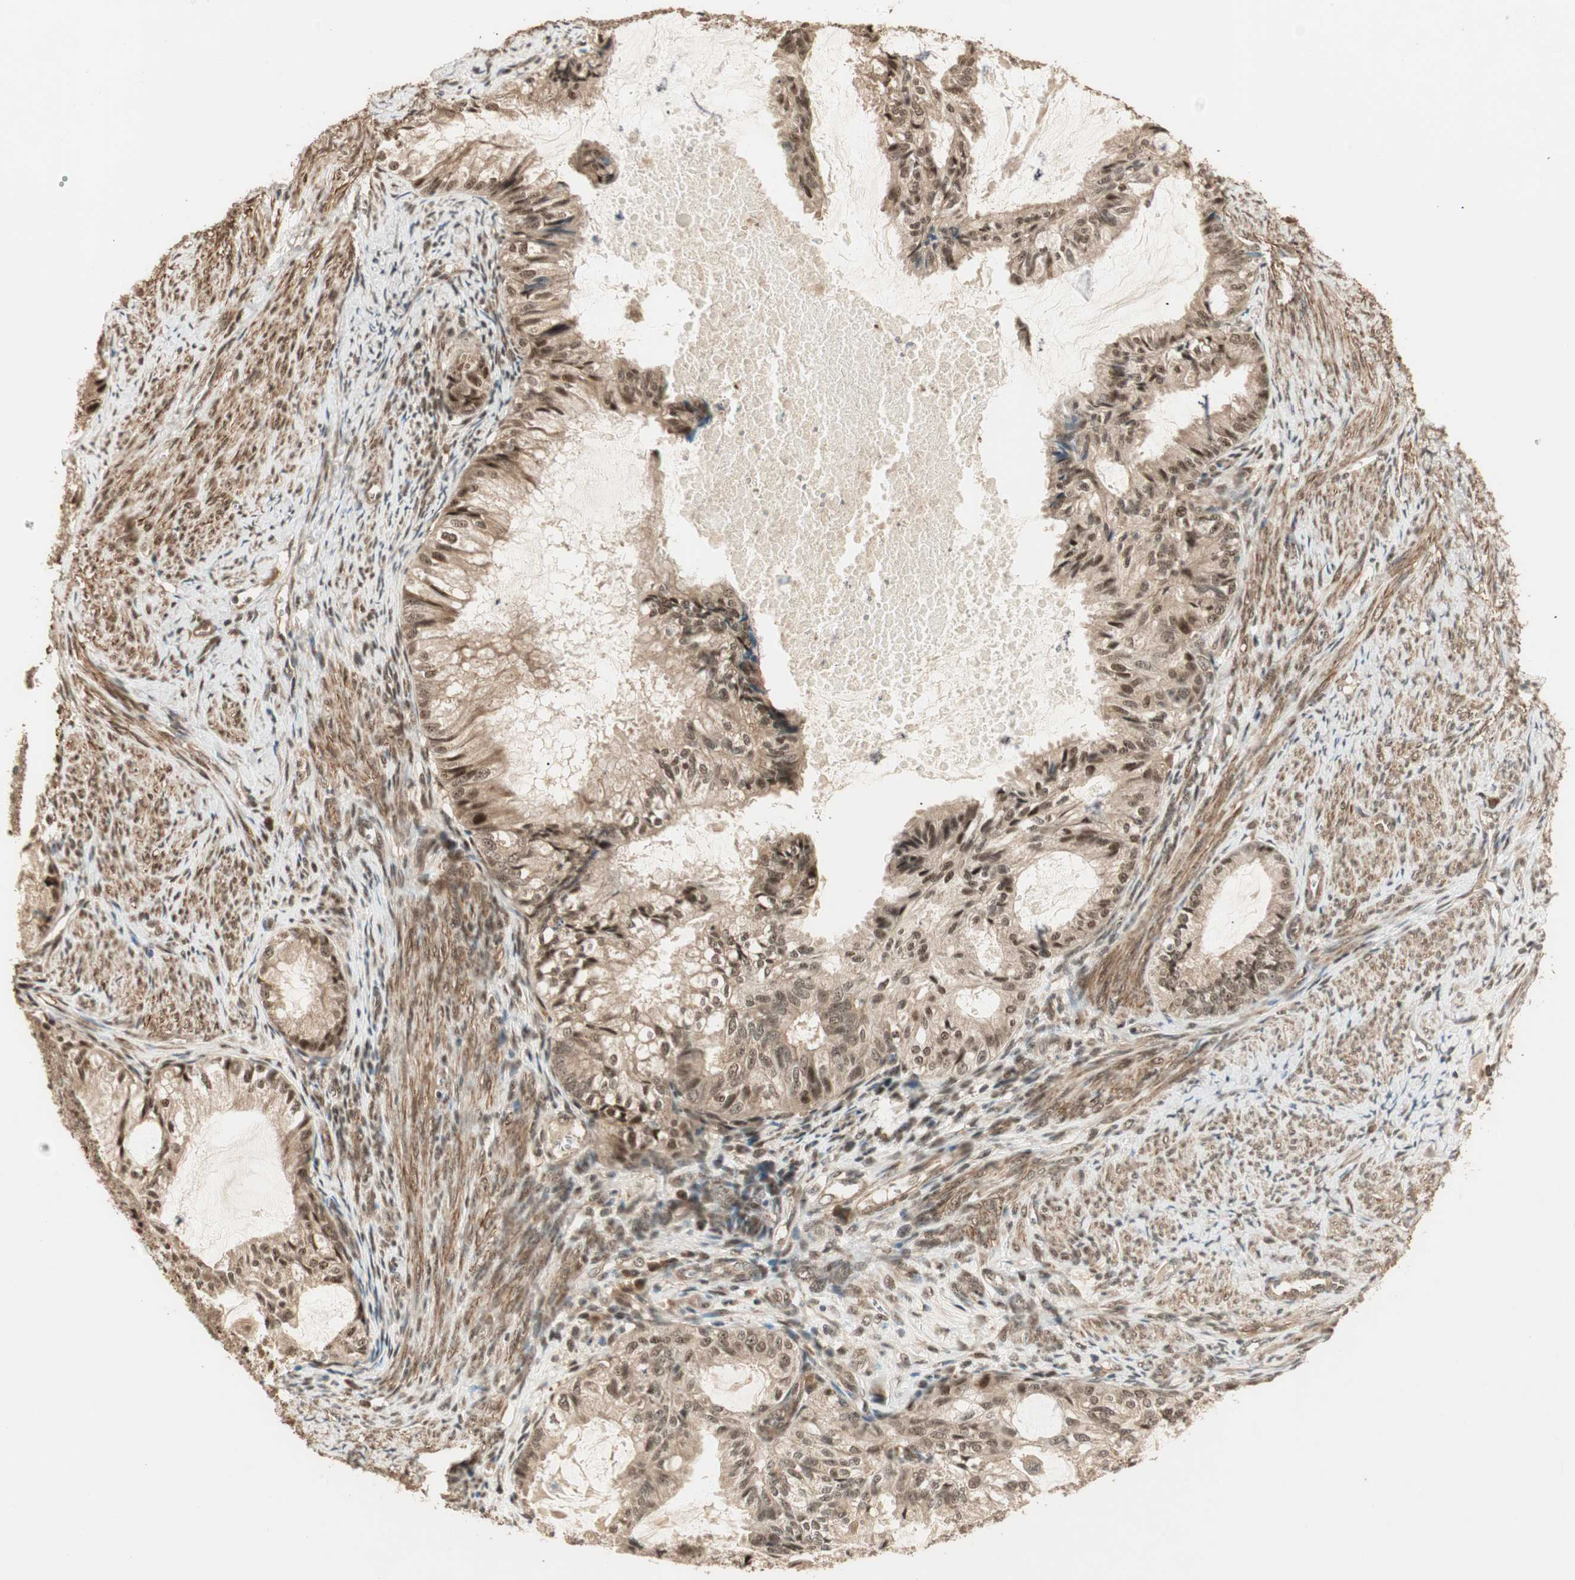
{"staining": {"intensity": "strong", "quantity": ">75%", "location": "cytoplasmic/membranous,nuclear"}, "tissue": "cervical cancer", "cell_type": "Tumor cells", "image_type": "cancer", "snomed": [{"axis": "morphology", "description": "Normal tissue, NOS"}, {"axis": "morphology", "description": "Adenocarcinoma, NOS"}, {"axis": "topography", "description": "Cervix"}, {"axis": "topography", "description": "Endometrium"}], "caption": "Immunohistochemical staining of cervical cancer exhibits high levels of strong cytoplasmic/membranous and nuclear protein expression in about >75% of tumor cells.", "gene": "ZSCAN31", "patient": {"sex": "female", "age": 86}}